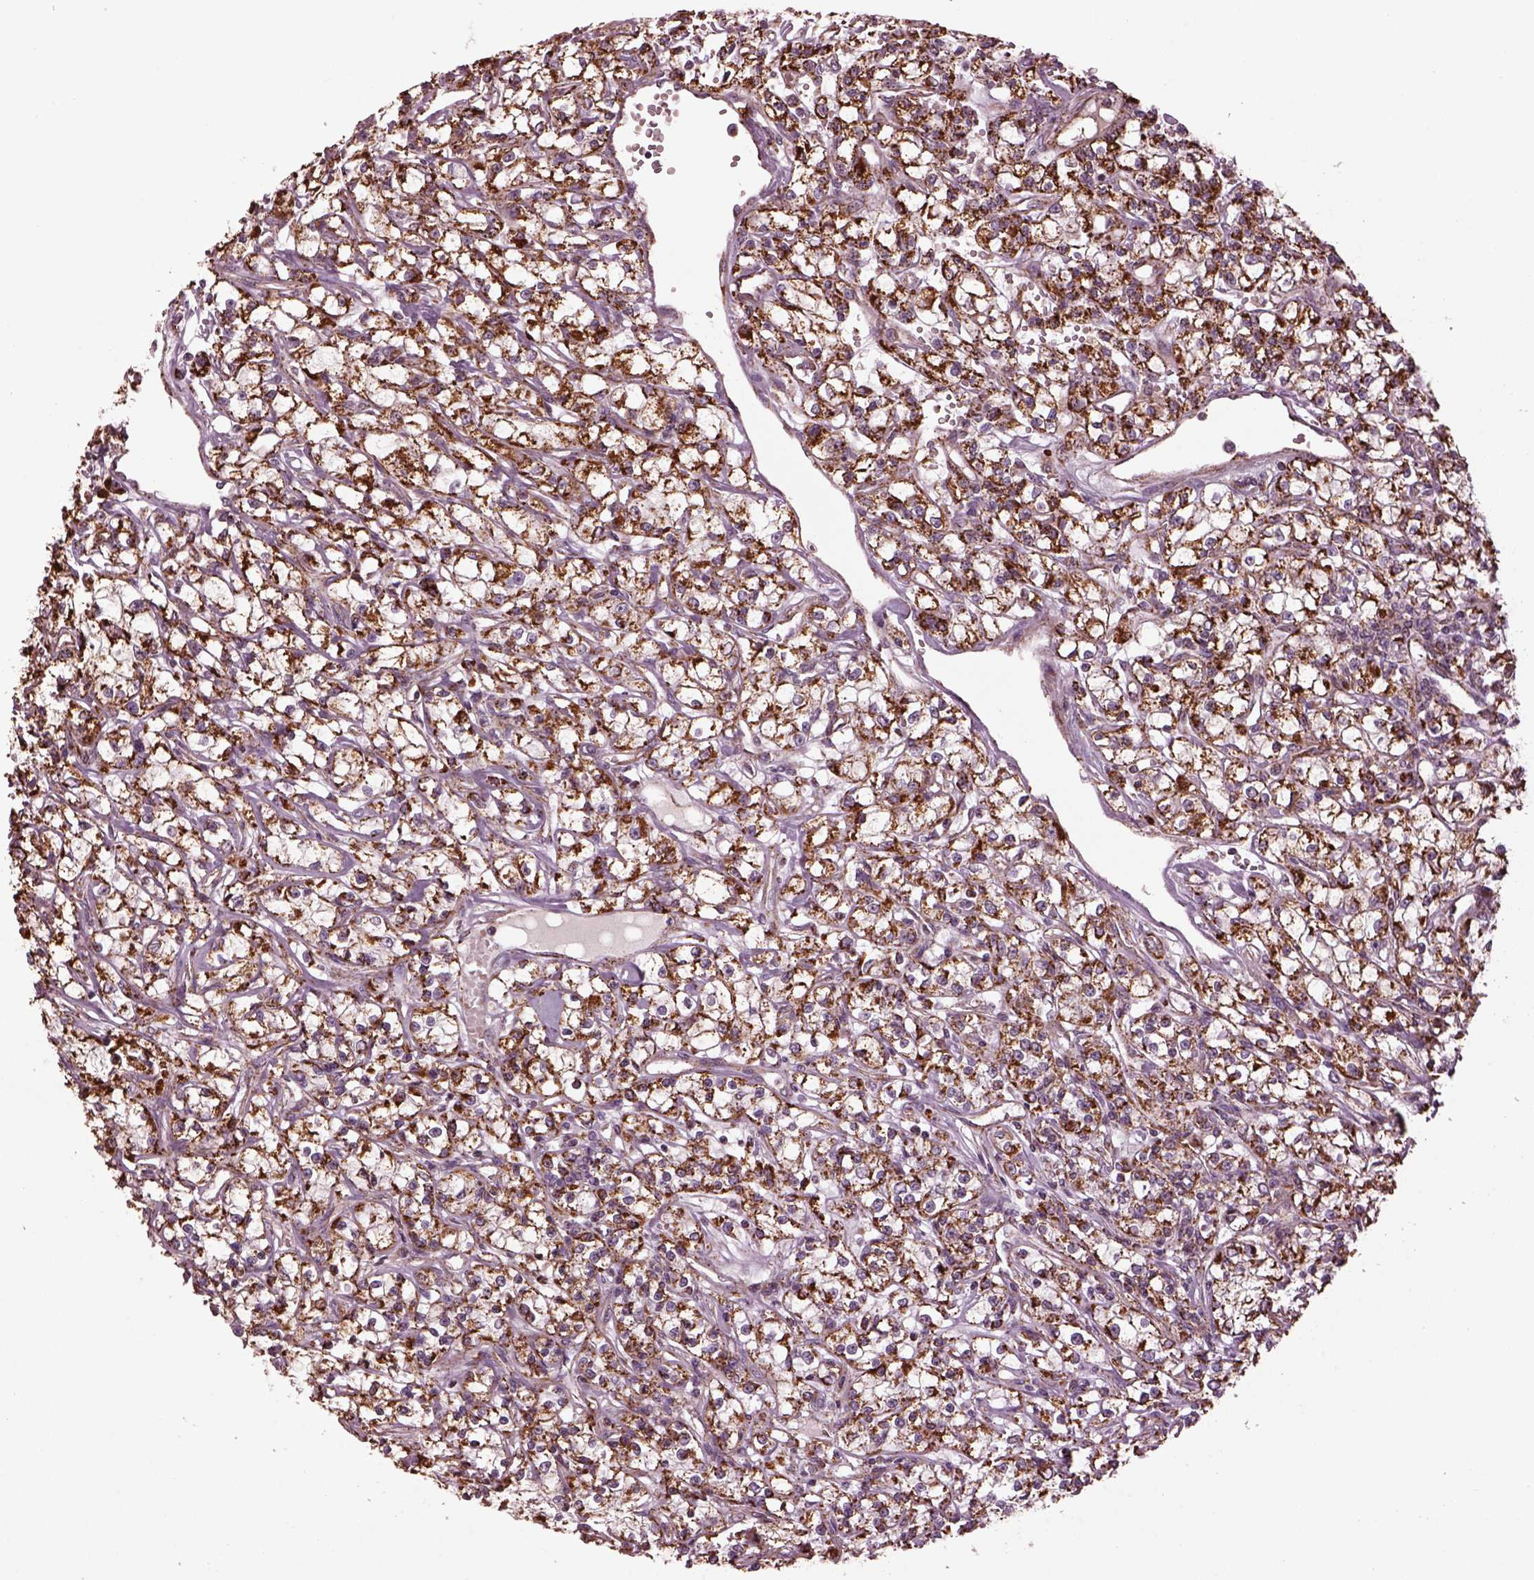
{"staining": {"intensity": "strong", "quantity": "<25%", "location": "cytoplasmic/membranous"}, "tissue": "renal cancer", "cell_type": "Tumor cells", "image_type": "cancer", "snomed": [{"axis": "morphology", "description": "Adenocarcinoma, NOS"}, {"axis": "topography", "description": "Kidney"}], "caption": "This micrograph displays IHC staining of human renal cancer (adenocarcinoma), with medium strong cytoplasmic/membranous staining in about <25% of tumor cells.", "gene": "TMEM254", "patient": {"sex": "female", "age": 59}}